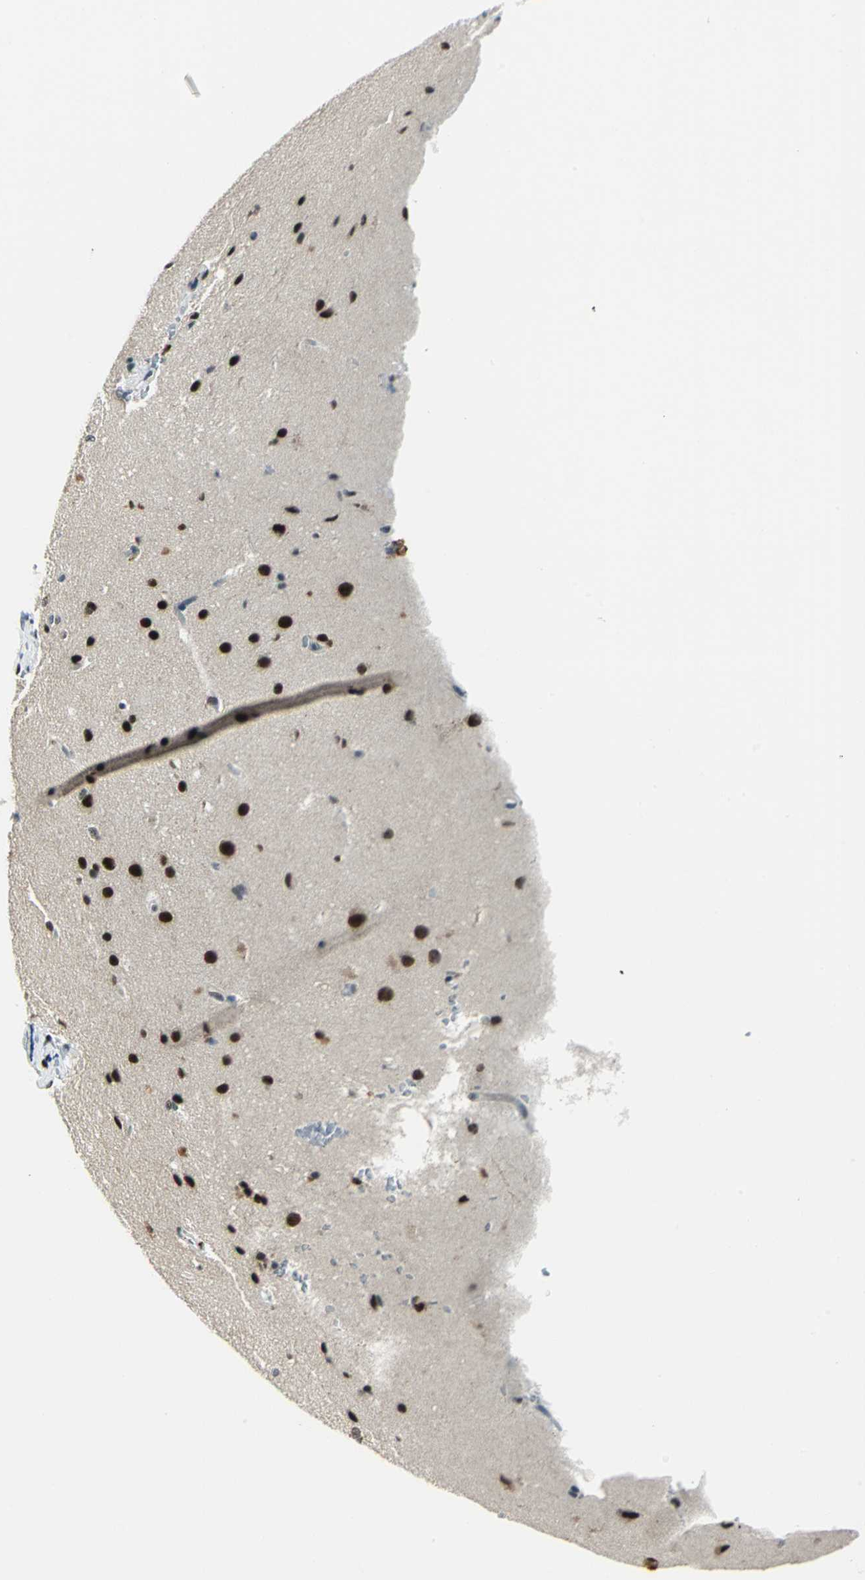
{"staining": {"intensity": "strong", "quantity": ">75%", "location": "nuclear"}, "tissue": "glioma", "cell_type": "Tumor cells", "image_type": "cancer", "snomed": [{"axis": "morphology", "description": "Glioma, malignant, Low grade"}, {"axis": "topography", "description": "Cerebral cortex"}], "caption": "Strong nuclear positivity is appreciated in about >75% of tumor cells in glioma. The staining was performed using DAB (3,3'-diaminobenzidine) to visualize the protein expression in brown, while the nuclei were stained in blue with hematoxylin (Magnification: 20x).", "gene": "KAT6B", "patient": {"sex": "female", "age": 47}}